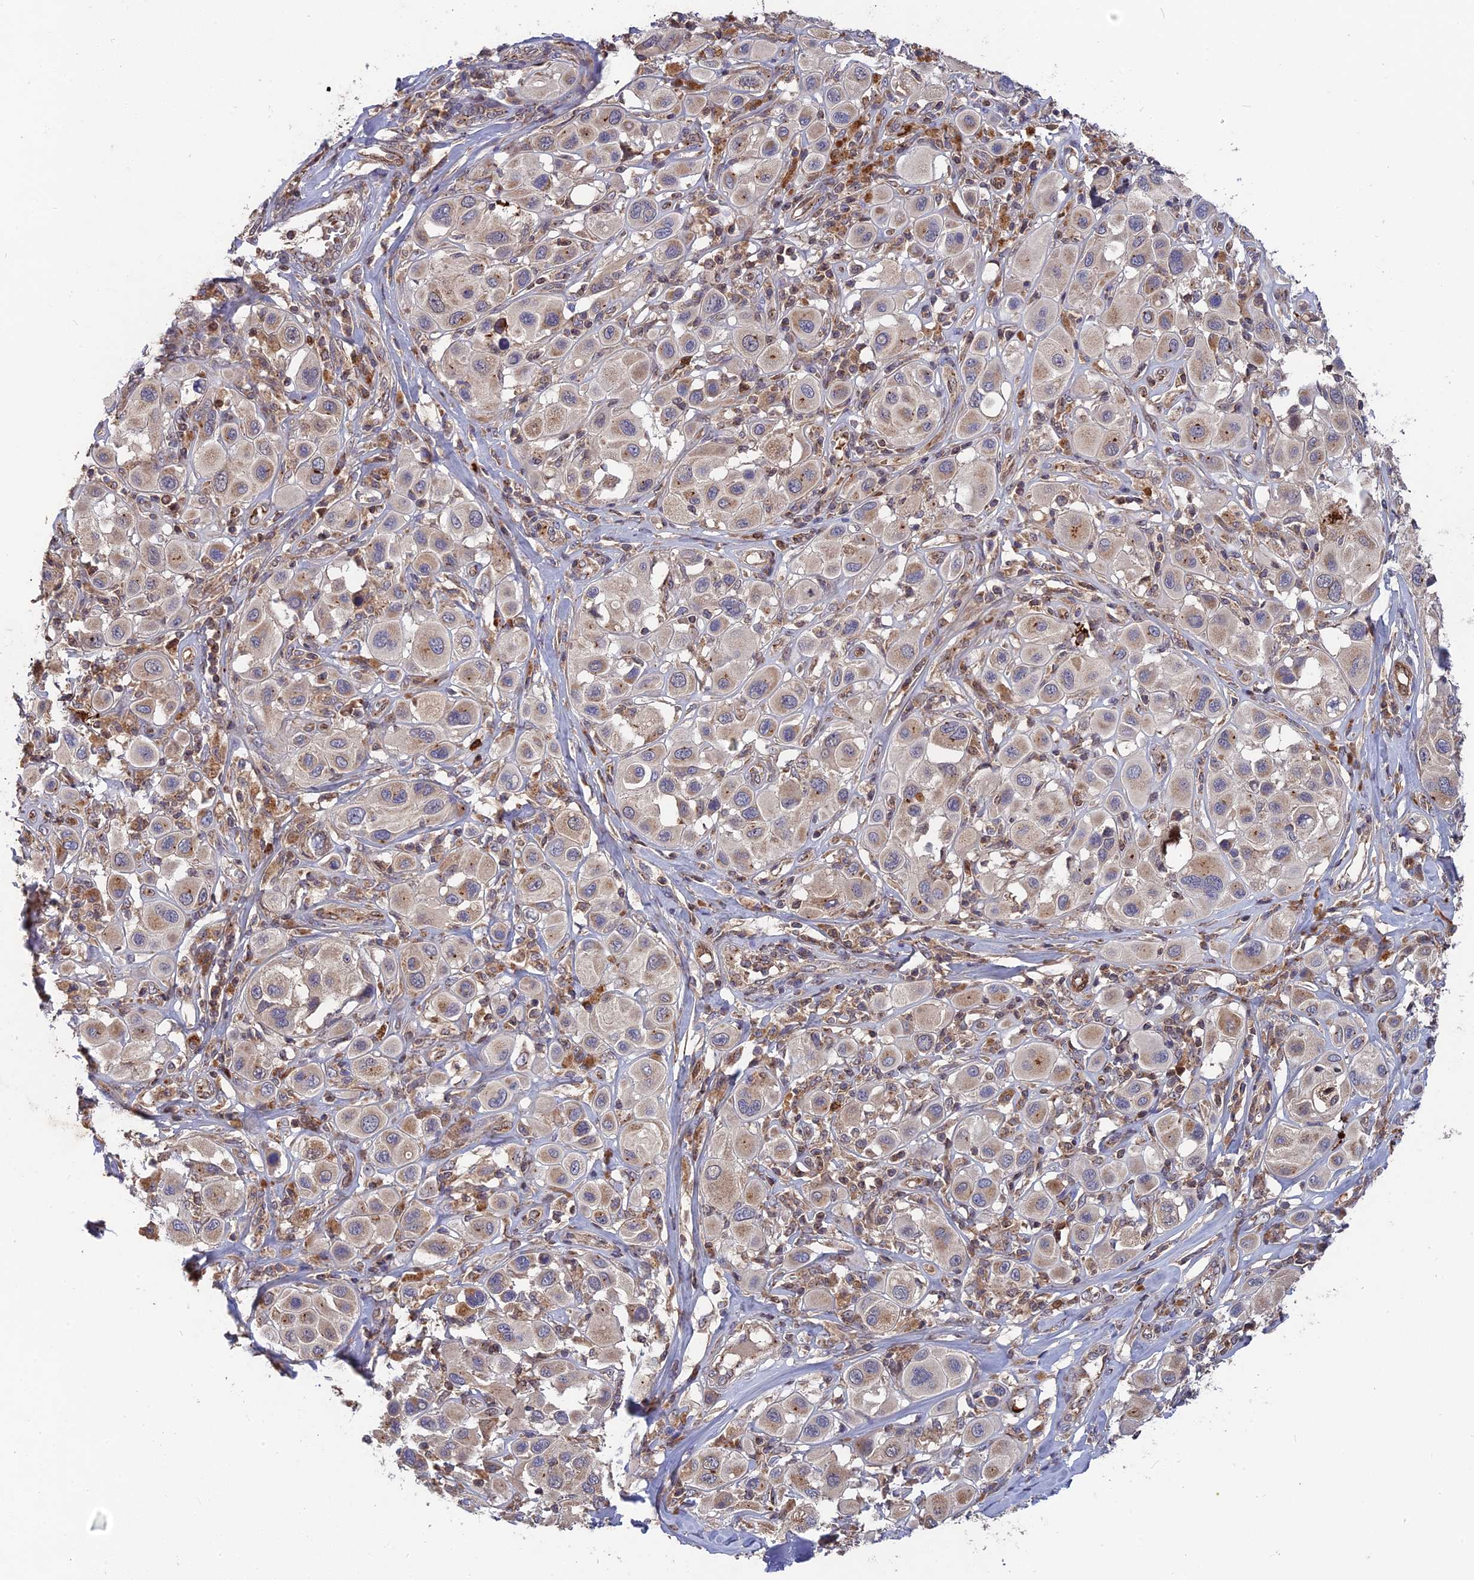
{"staining": {"intensity": "negative", "quantity": "none", "location": "none"}, "tissue": "melanoma", "cell_type": "Tumor cells", "image_type": "cancer", "snomed": [{"axis": "morphology", "description": "Malignant melanoma, Metastatic site"}, {"axis": "topography", "description": "Skin"}], "caption": "The histopathology image shows no significant staining in tumor cells of malignant melanoma (metastatic site). Nuclei are stained in blue.", "gene": "RPIA", "patient": {"sex": "male", "age": 41}}